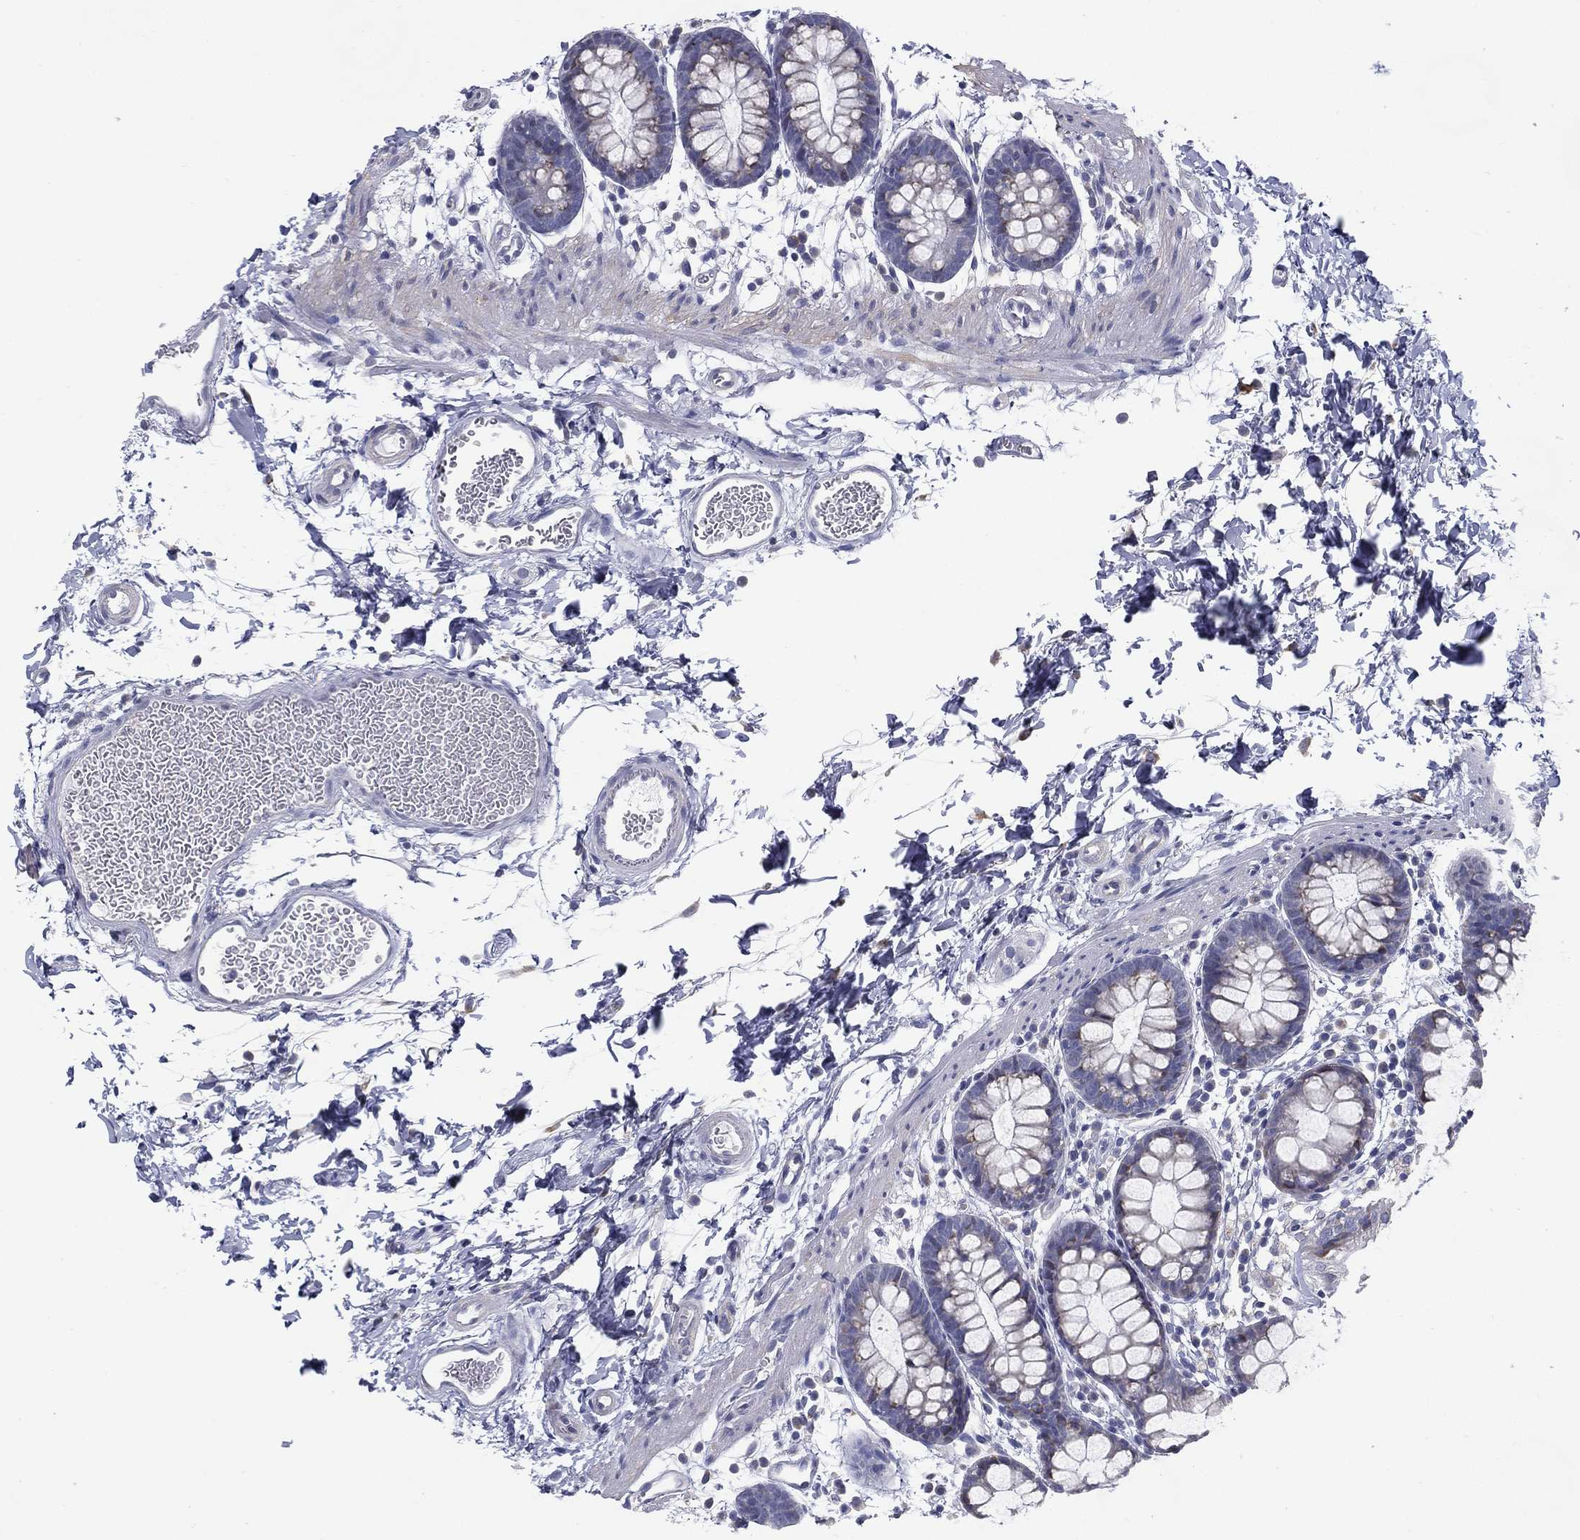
{"staining": {"intensity": "negative", "quantity": "none", "location": "none"}, "tissue": "rectum", "cell_type": "Glandular cells", "image_type": "normal", "snomed": [{"axis": "morphology", "description": "Normal tissue, NOS"}, {"axis": "topography", "description": "Rectum"}], "caption": "High magnification brightfield microscopy of normal rectum stained with DAB (brown) and counterstained with hematoxylin (blue): glandular cells show no significant positivity. (Stains: DAB (3,3'-diaminobenzidine) immunohistochemistry (IHC) with hematoxylin counter stain, Microscopy: brightfield microscopy at high magnification).", "gene": "C19orf18", "patient": {"sex": "male", "age": 57}}